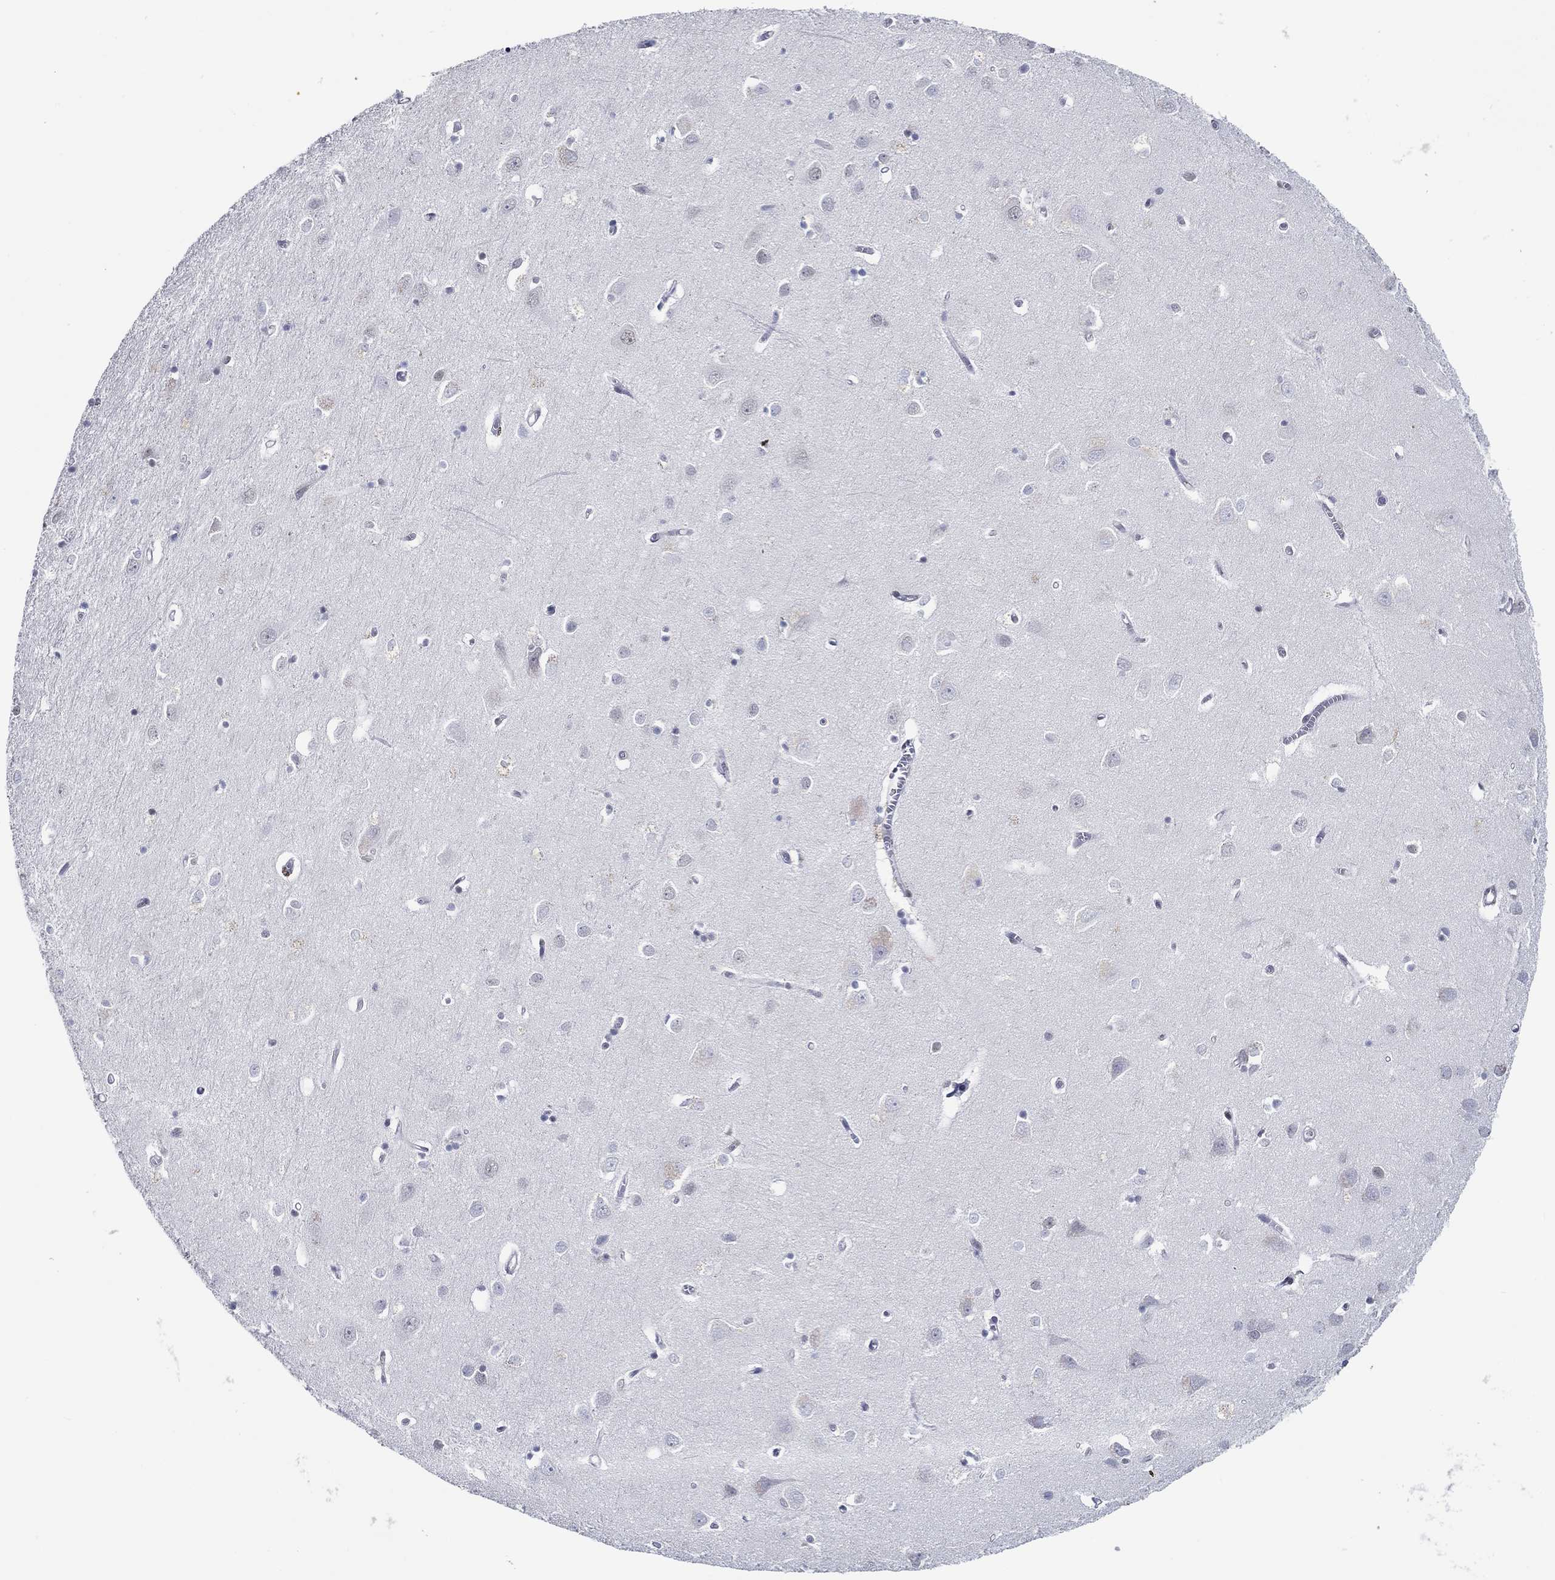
{"staining": {"intensity": "negative", "quantity": "none", "location": "none"}, "tissue": "cerebral cortex", "cell_type": "Endothelial cells", "image_type": "normal", "snomed": [{"axis": "morphology", "description": "Normal tissue, NOS"}, {"axis": "topography", "description": "Cerebral cortex"}], "caption": "Endothelial cells are negative for brown protein staining in normal cerebral cortex. (DAB (3,3'-diaminobenzidine) immunohistochemistry, high magnification).", "gene": "GATA2", "patient": {"sex": "male", "age": 70}}